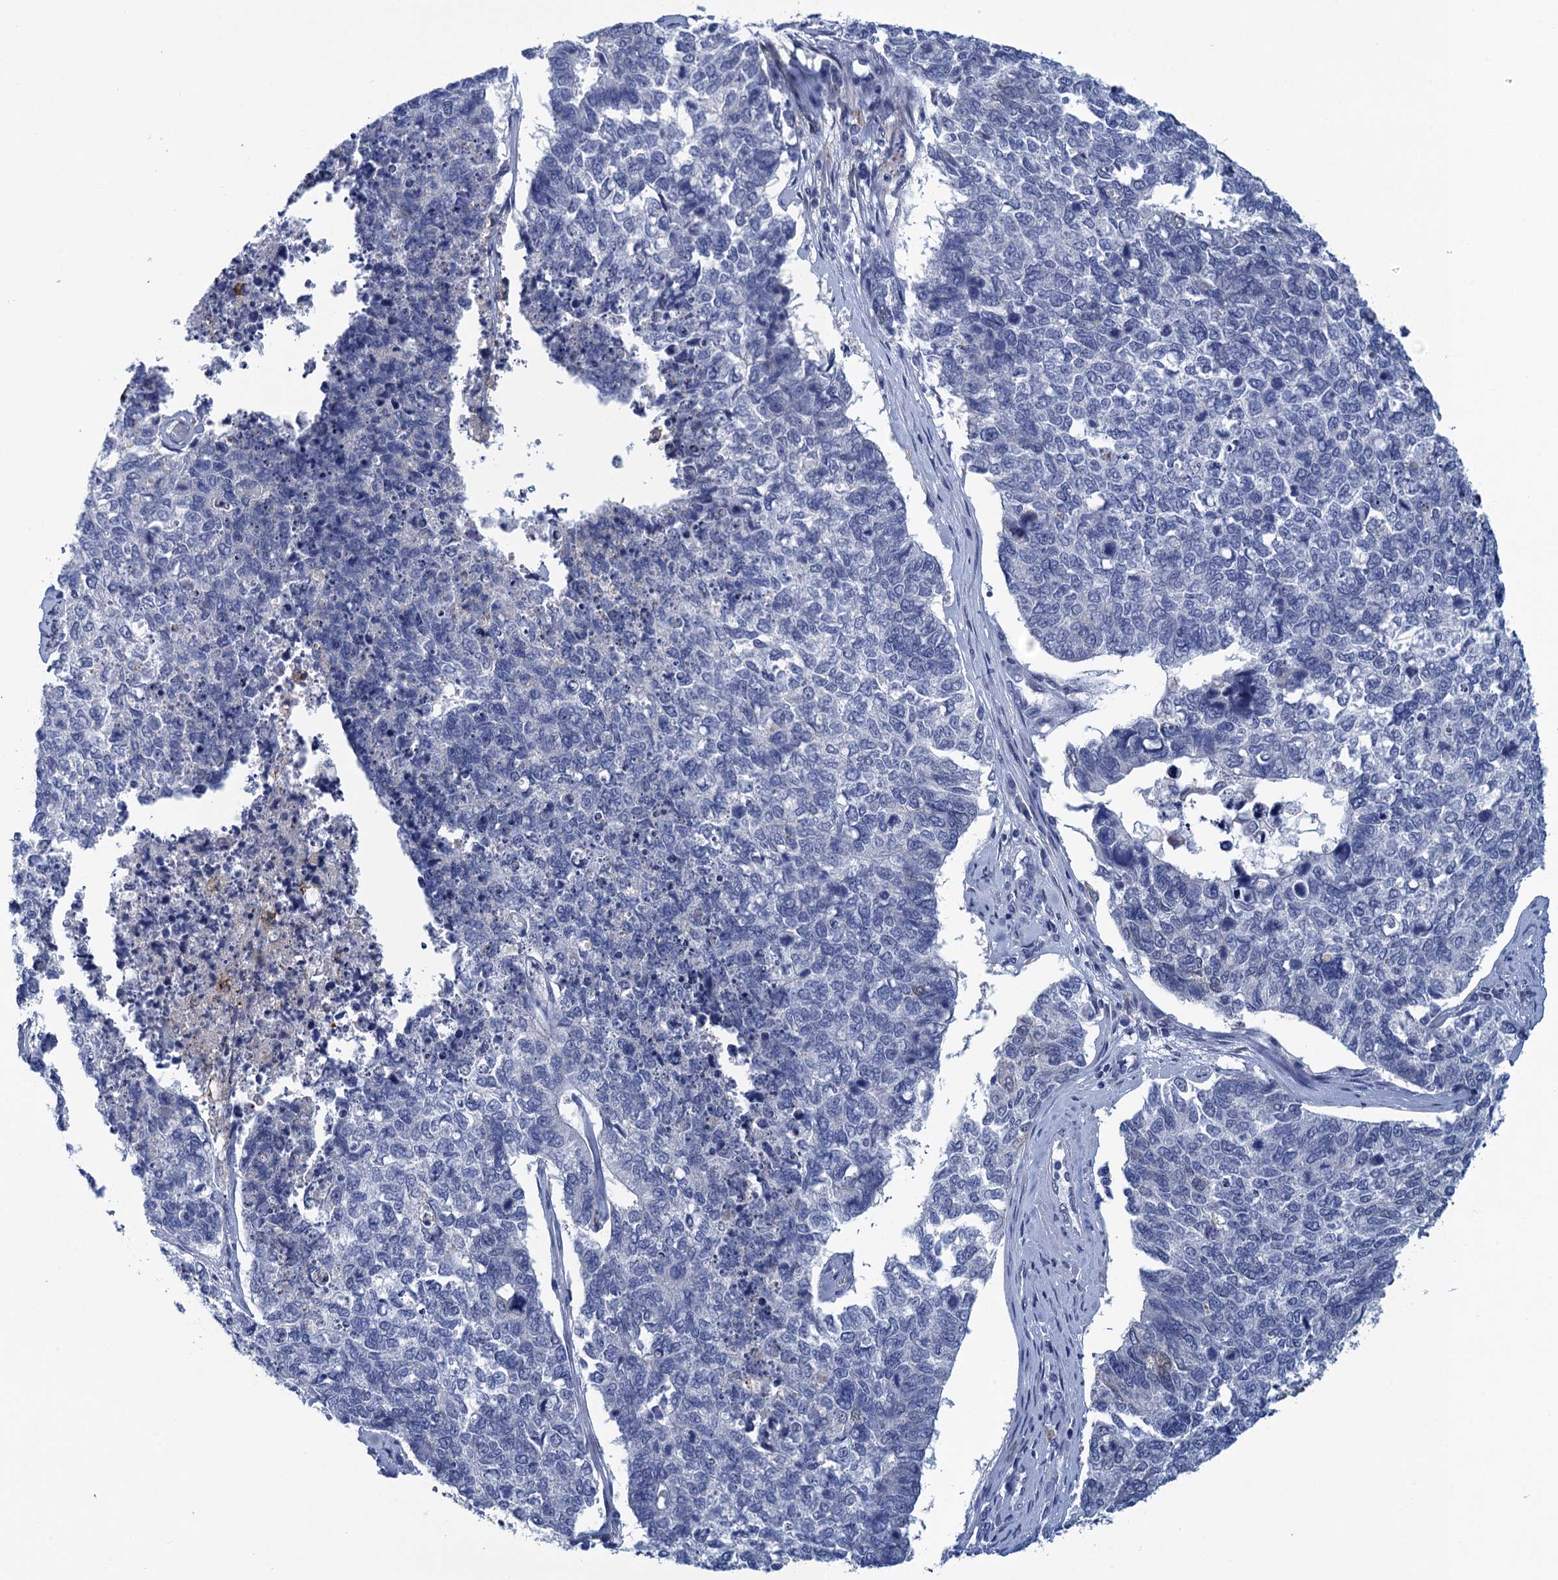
{"staining": {"intensity": "negative", "quantity": "none", "location": "none"}, "tissue": "cervical cancer", "cell_type": "Tumor cells", "image_type": "cancer", "snomed": [{"axis": "morphology", "description": "Squamous cell carcinoma, NOS"}, {"axis": "topography", "description": "Cervix"}], "caption": "Human cervical cancer stained for a protein using immunohistochemistry reveals no positivity in tumor cells.", "gene": "SCEL", "patient": {"sex": "female", "age": 63}}